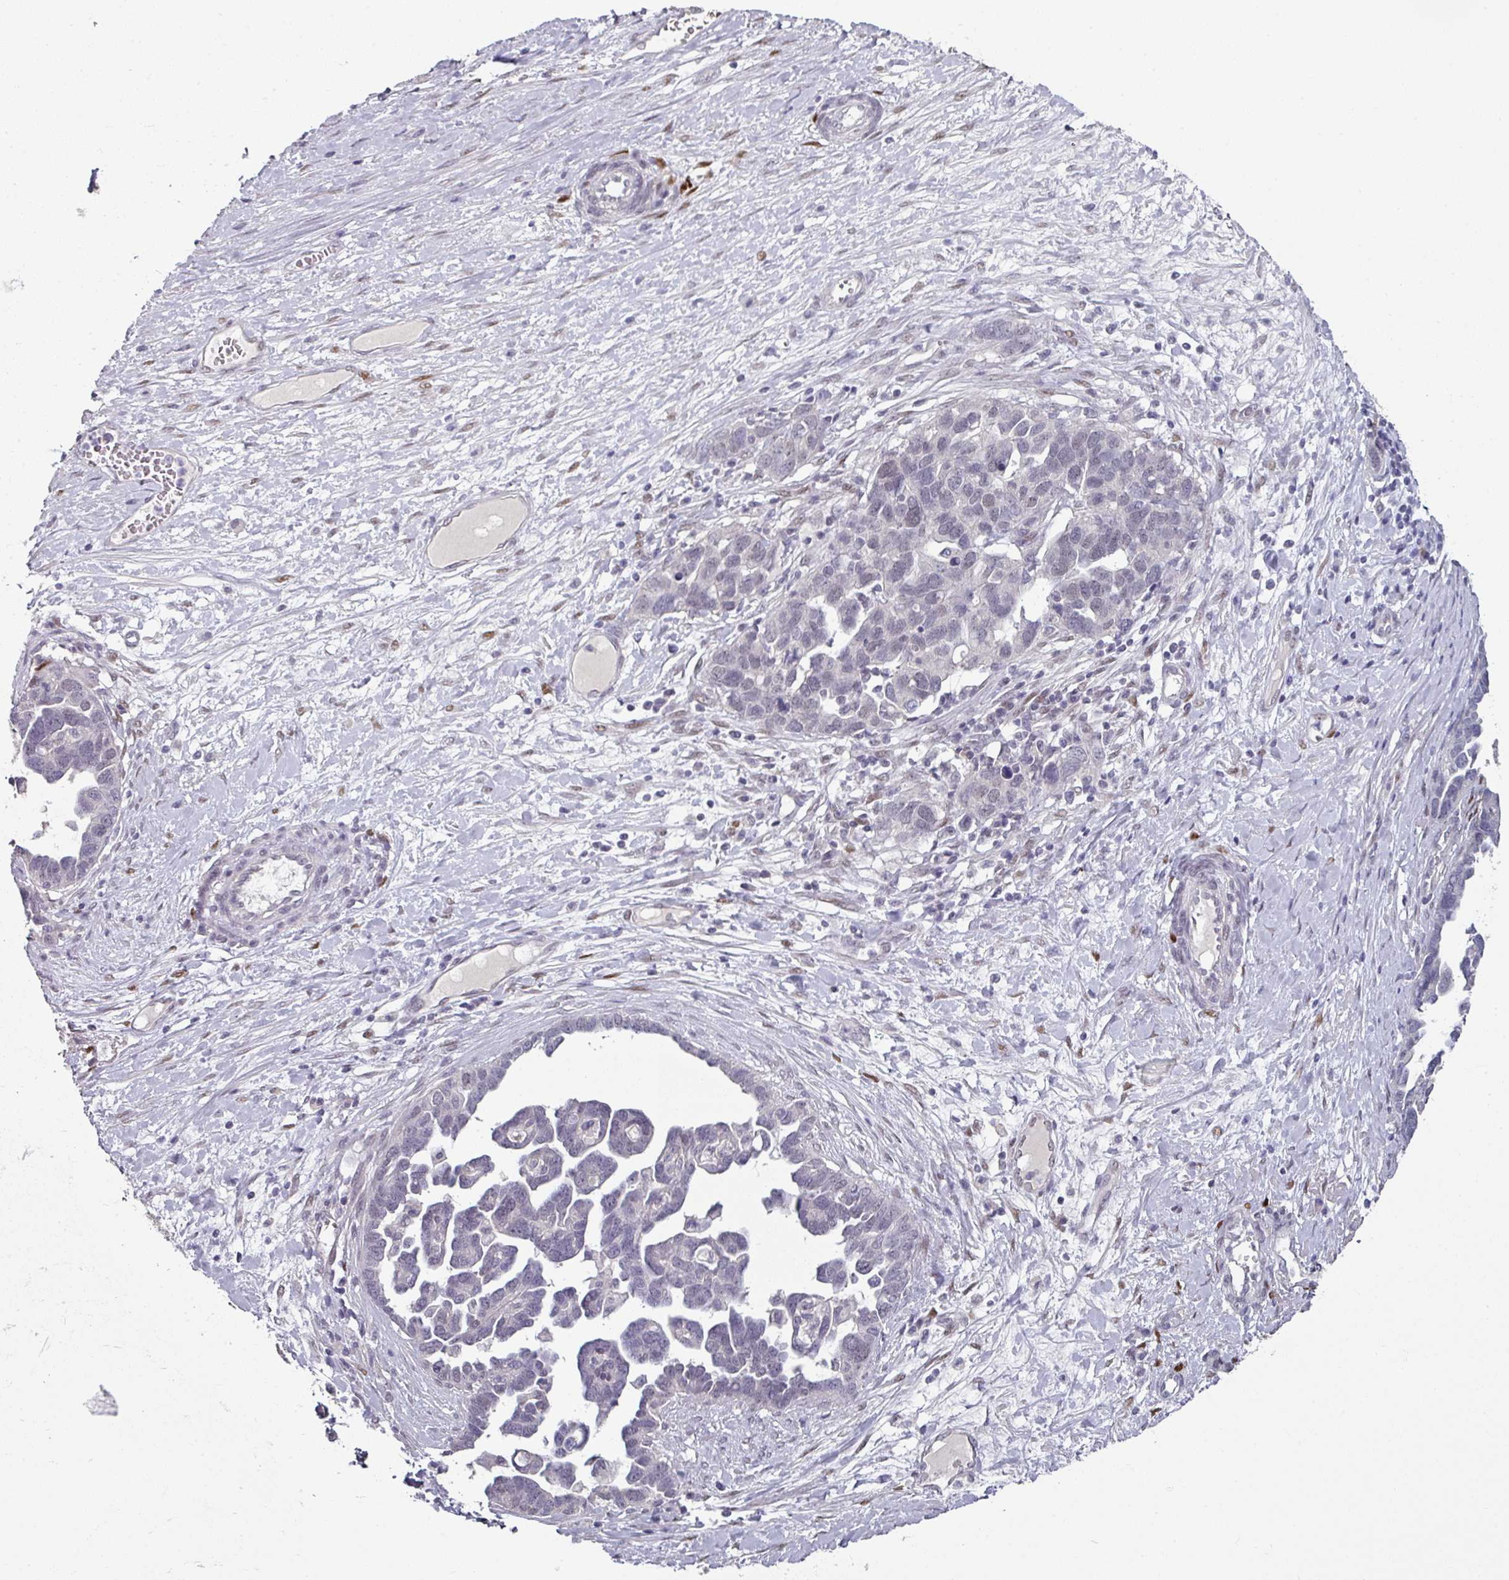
{"staining": {"intensity": "weak", "quantity": "<25%", "location": "nuclear"}, "tissue": "ovarian cancer", "cell_type": "Tumor cells", "image_type": "cancer", "snomed": [{"axis": "morphology", "description": "Cystadenocarcinoma, serous, NOS"}, {"axis": "topography", "description": "Ovary"}], "caption": "Tumor cells are negative for brown protein staining in ovarian serous cystadenocarcinoma.", "gene": "ELK1", "patient": {"sex": "female", "age": 54}}